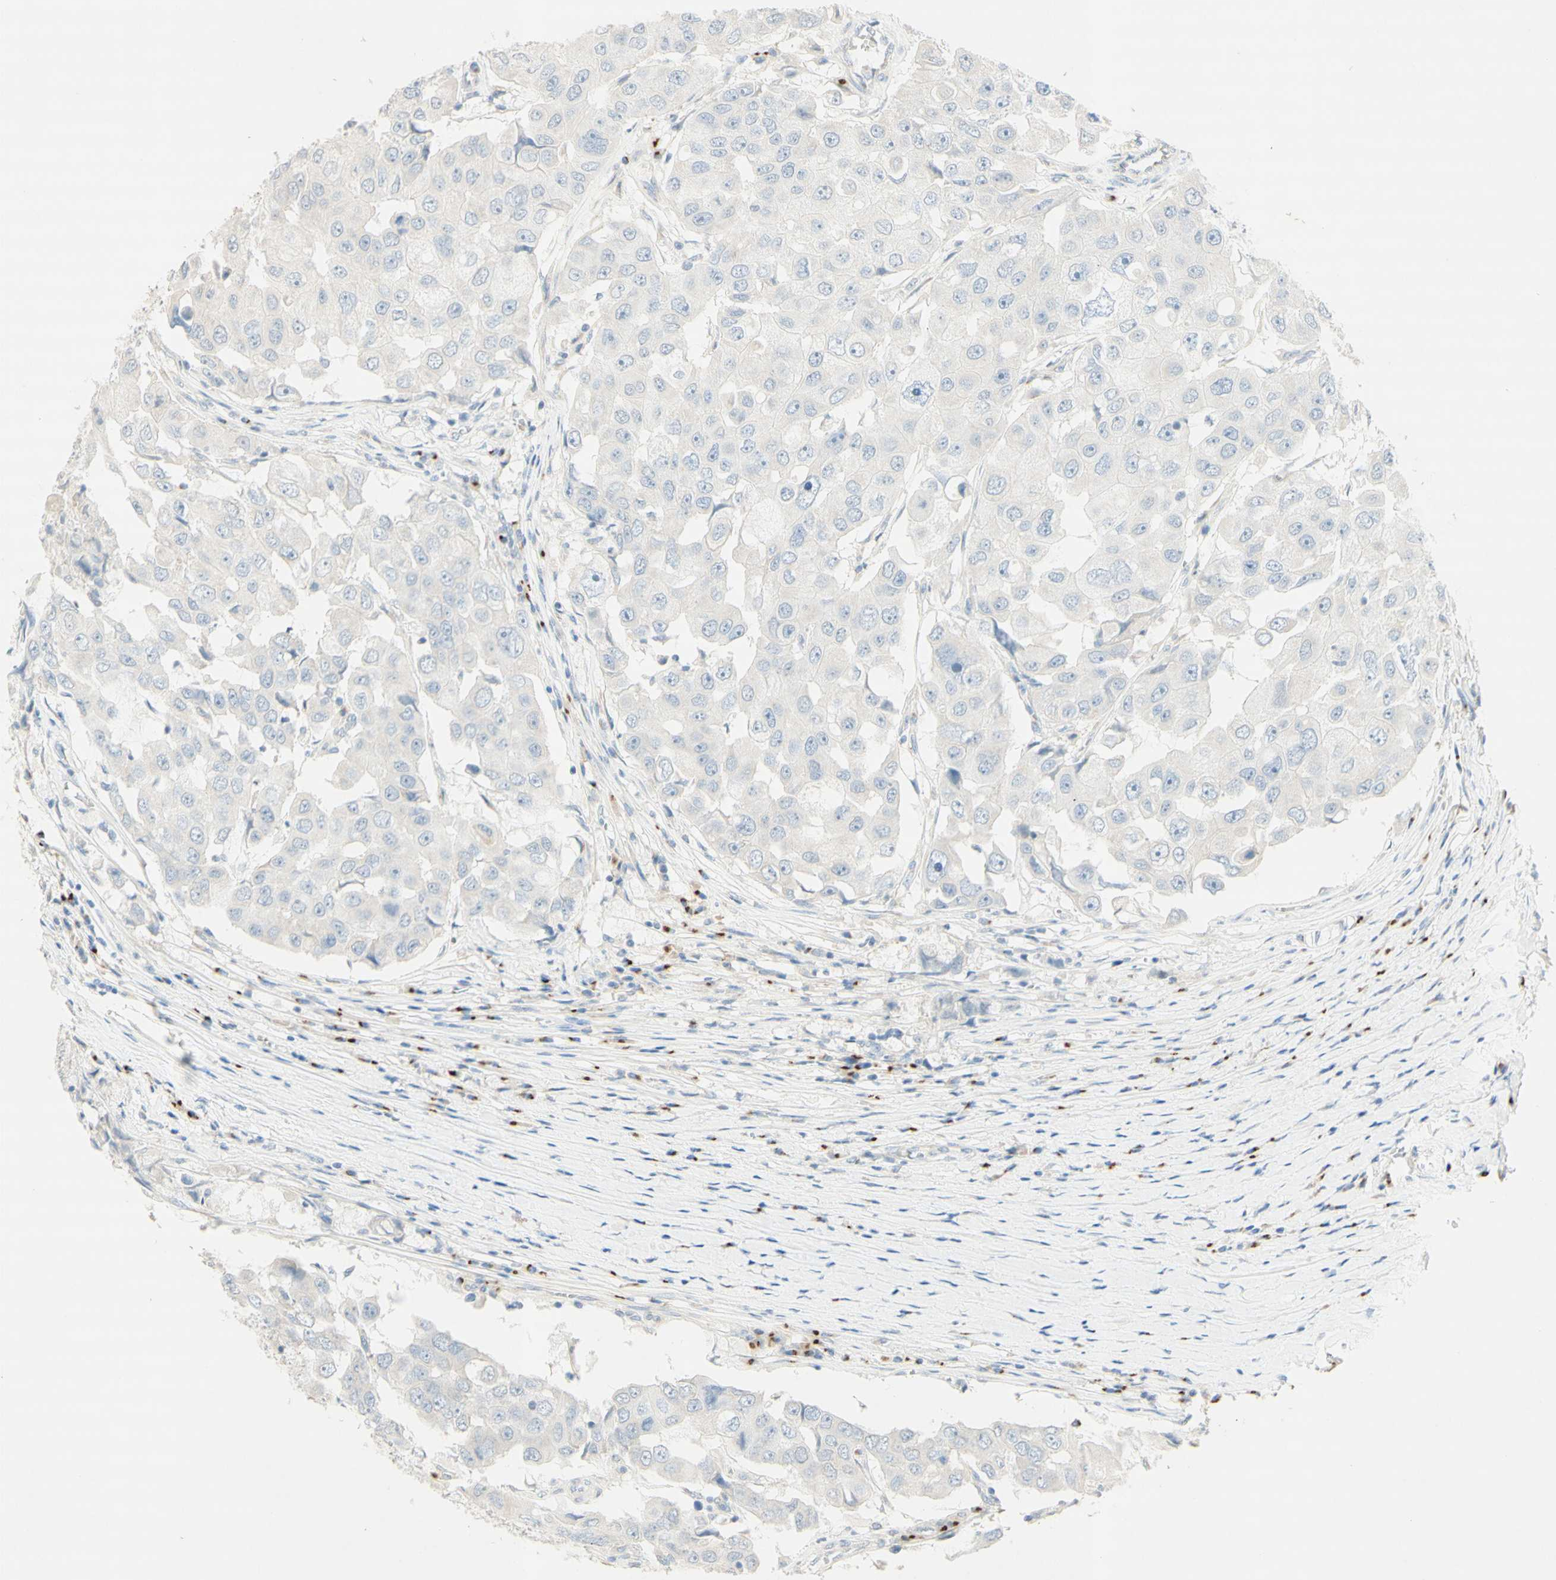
{"staining": {"intensity": "negative", "quantity": "none", "location": "none"}, "tissue": "breast cancer", "cell_type": "Tumor cells", "image_type": "cancer", "snomed": [{"axis": "morphology", "description": "Duct carcinoma"}, {"axis": "topography", "description": "Breast"}], "caption": "This is an IHC histopathology image of breast cancer. There is no positivity in tumor cells.", "gene": "MANEA", "patient": {"sex": "female", "age": 27}}